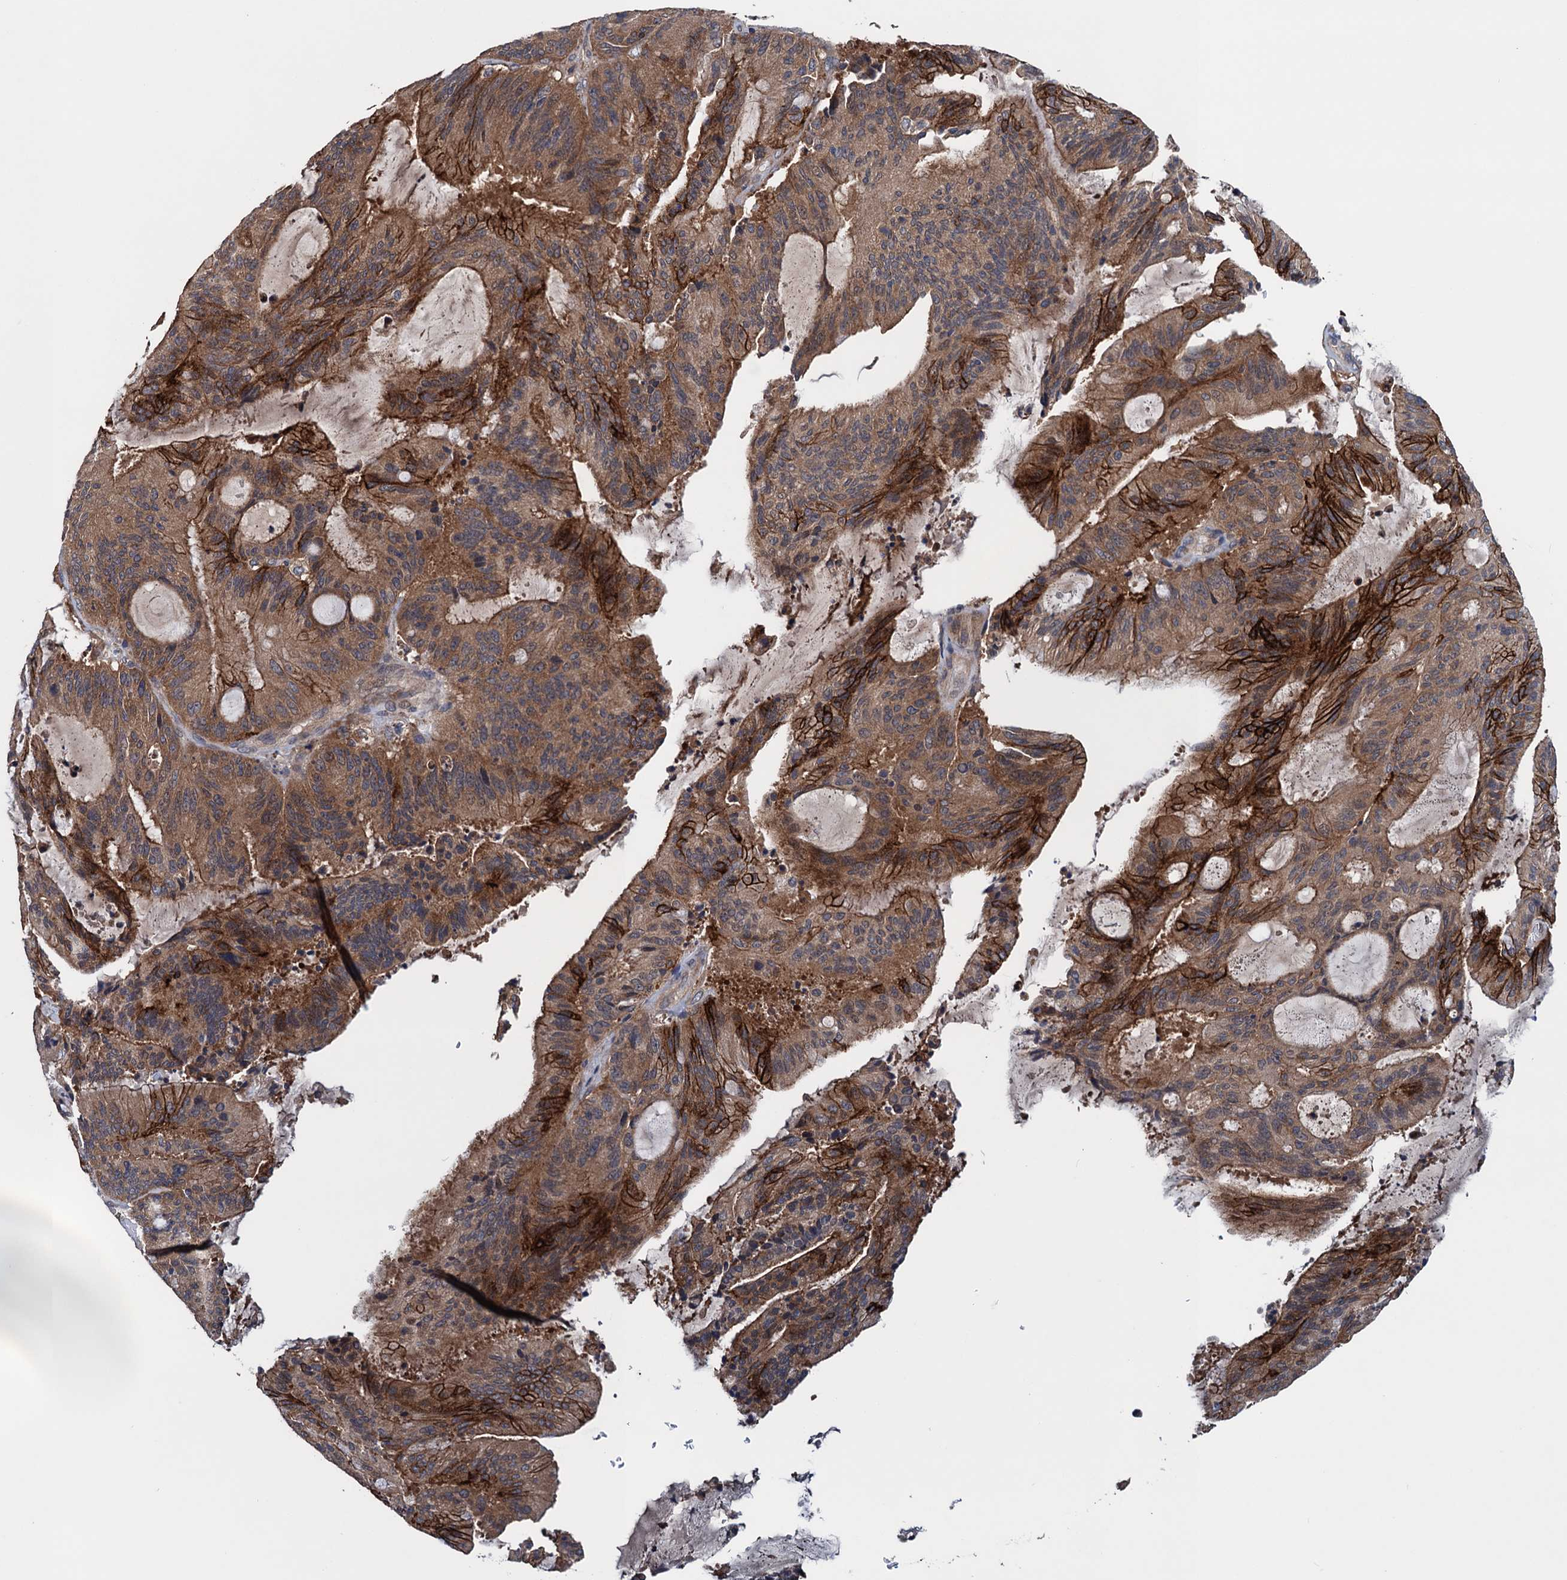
{"staining": {"intensity": "moderate", "quantity": ">75%", "location": "cytoplasmic/membranous"}, "tissue": "liver cancer", "cell_type": "Tumor cells", "image_type": "cancer", "snomed": [{"axis": "morphology", "description": "Normal tissue, NOS"}, {"axis": "morphology", "description": "Cholangiocarcinoma"}, {"axis": "topography", "description": "Liver"}, {"axis": "topography", "description": "Peripheral nerve tissue"}], "caption": "This photomicrograph exhibits IHC staining of liver cancer (cholangiocarcinoma), with medium moderate cytoplasmic/membranous expression in about >75% of tumor cells.", "gene": "BLTP3B", "patient": {"sex": "female", "age": 73}}